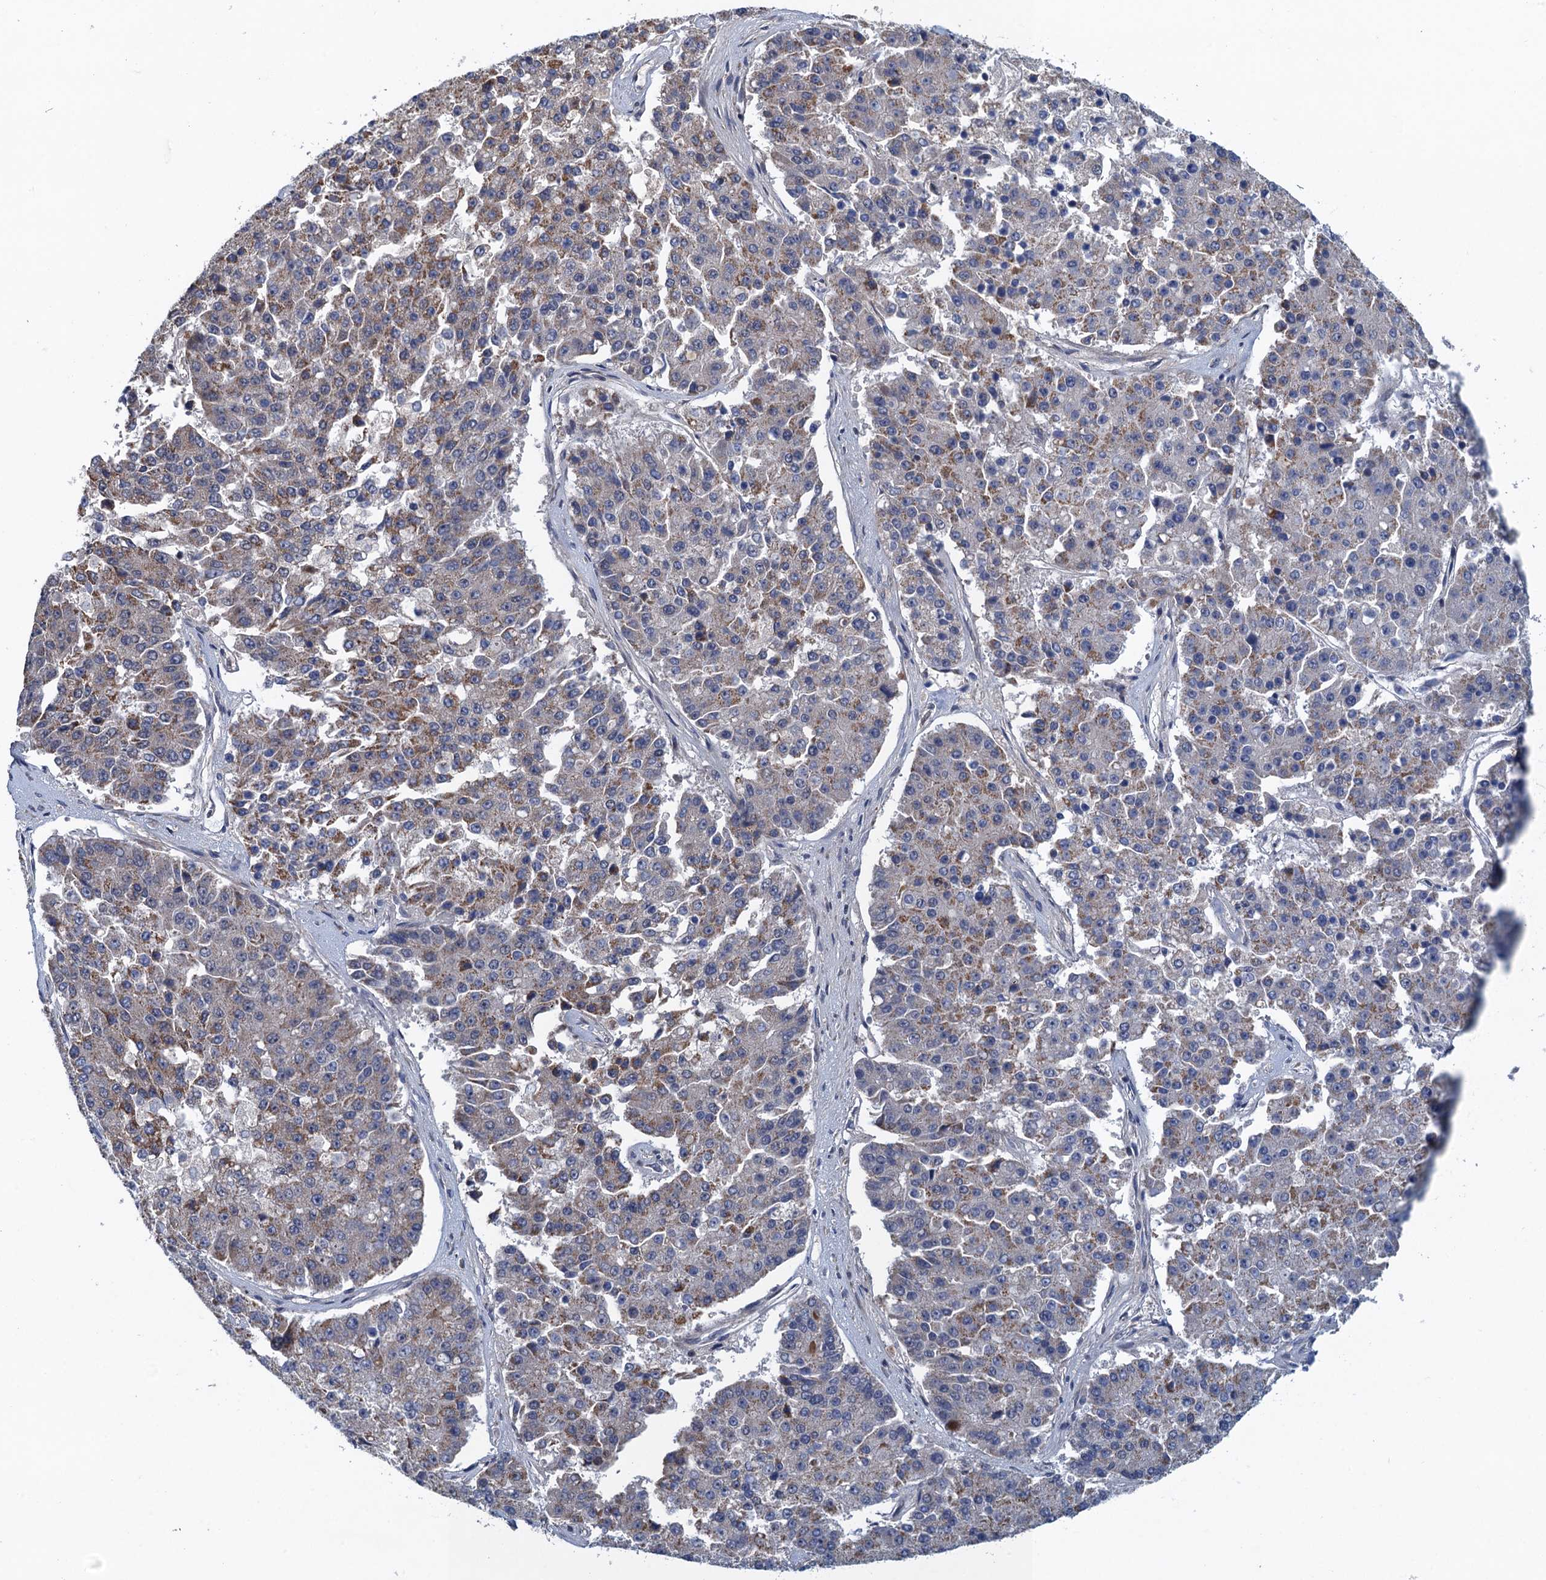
{"staining": {"intensity": "moderate", "quantity": "<25%", "location": "cytoplasmic/membranous"}, "tissue": "pancreatic cancer", "cell_type": "Tumor cells", "image_type": "cancer", "snomed": [{"axis": "morphology", "description": "Adenocarcinoma, NOS"}, {"axis": "topography", "description": "Pancreas"}], "caption": "Pancreatic cancer tissue shows moderate cytoplasmic/membranous staining in about <25% of tumor cells", "gene": "MDM1", "patient": {"sex": "male", "age": 50}}